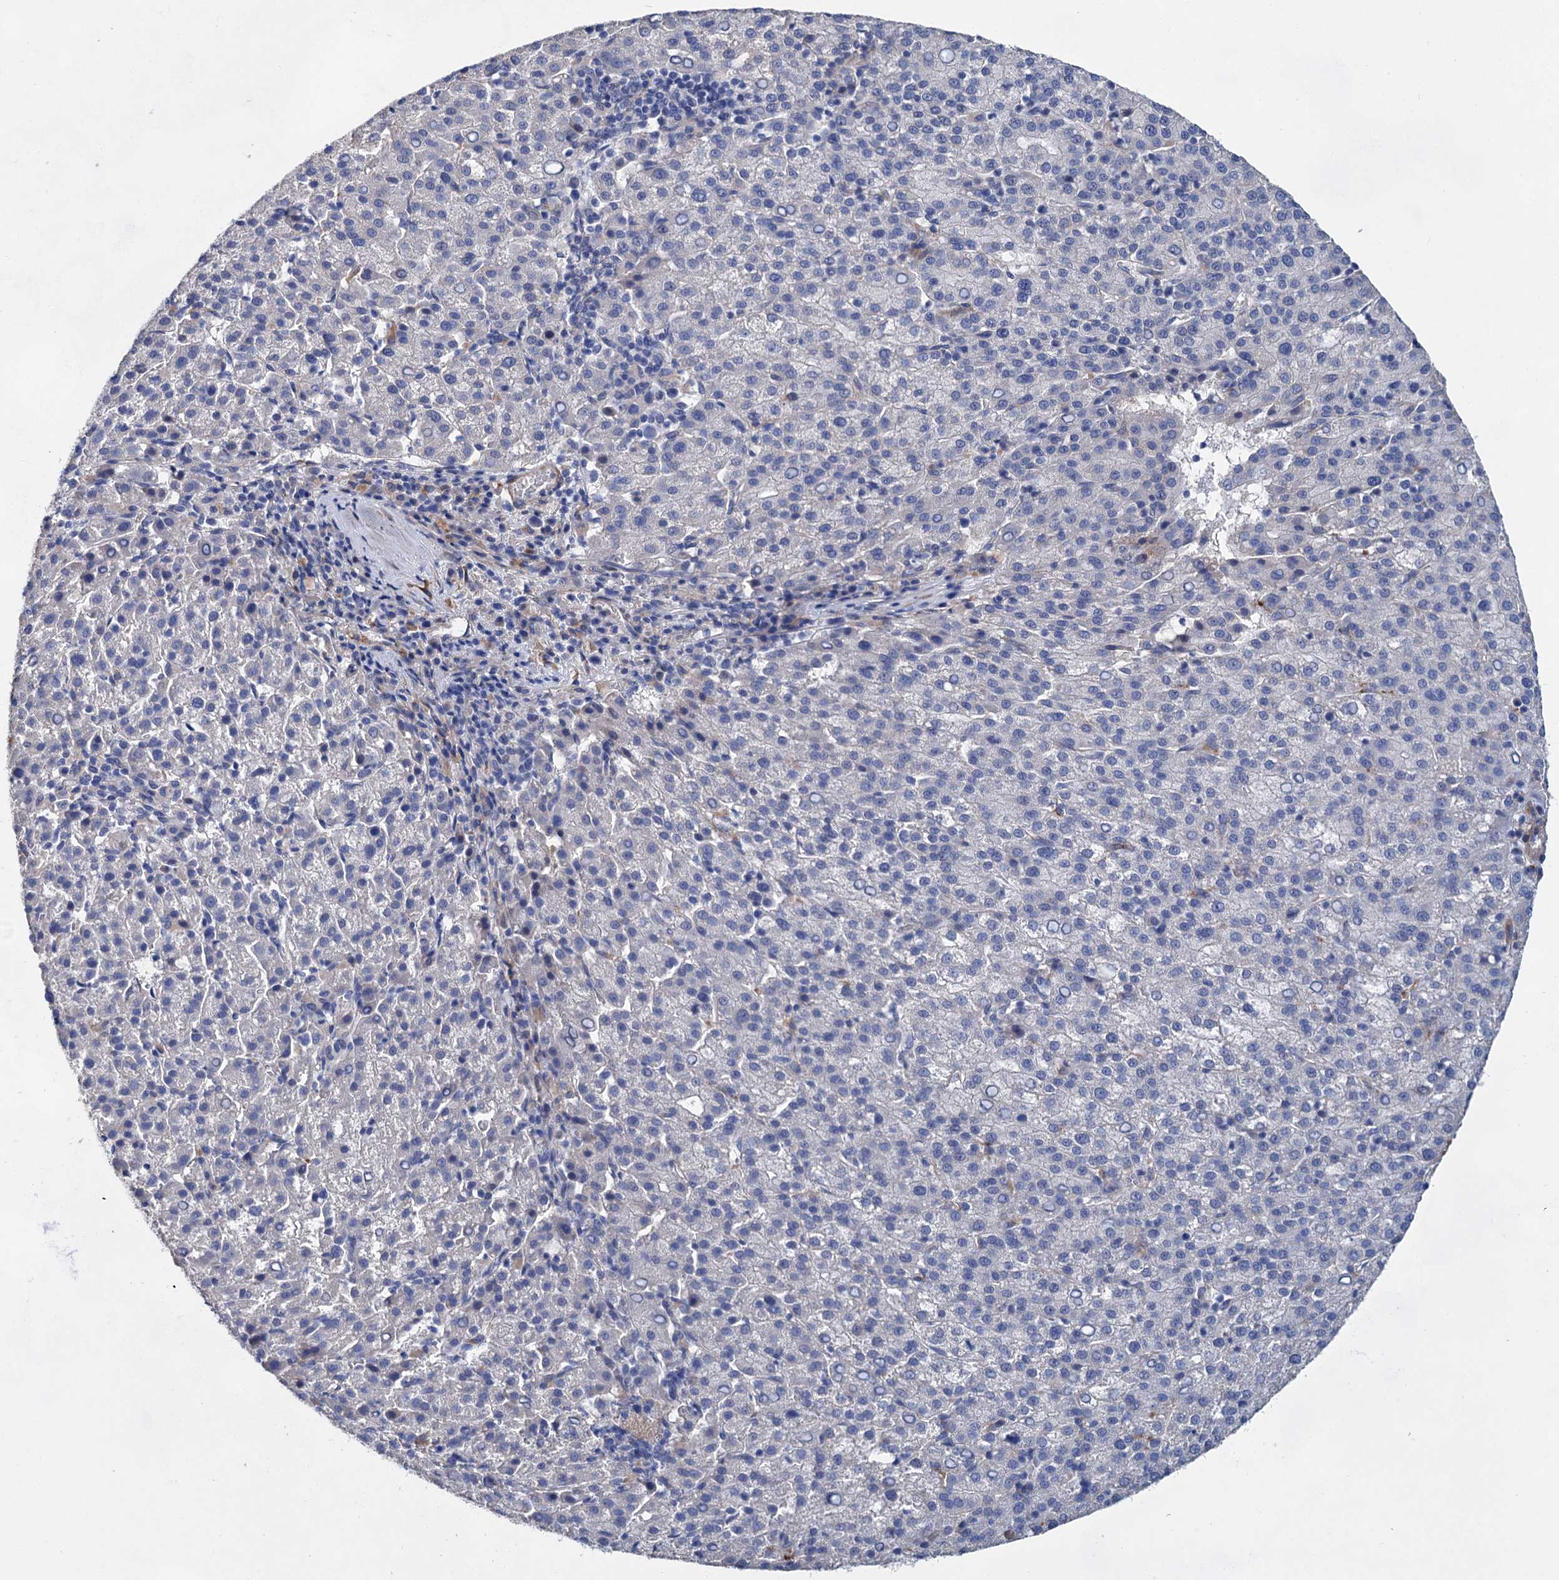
{"staining": {"intensity": "negative", "quantity": "none", "location": "none"}, "tissue": "liver cancer", "cell_type": "Tumor cells", "image_type": "cancer", "snomed": [{"axis": "morphology", "description": "Carcinoma, Hepatocellular, NOS"}, {"axis": "topography", "description": "Liver"}], "caption": "Human hepatocellular carcinoma (liver) stained for a protein using immunohistochemistry (IHC) reveals no positivity in tumor cells.", "gene": "GPR155", "patient": {"sex": "female", "age": 58}}